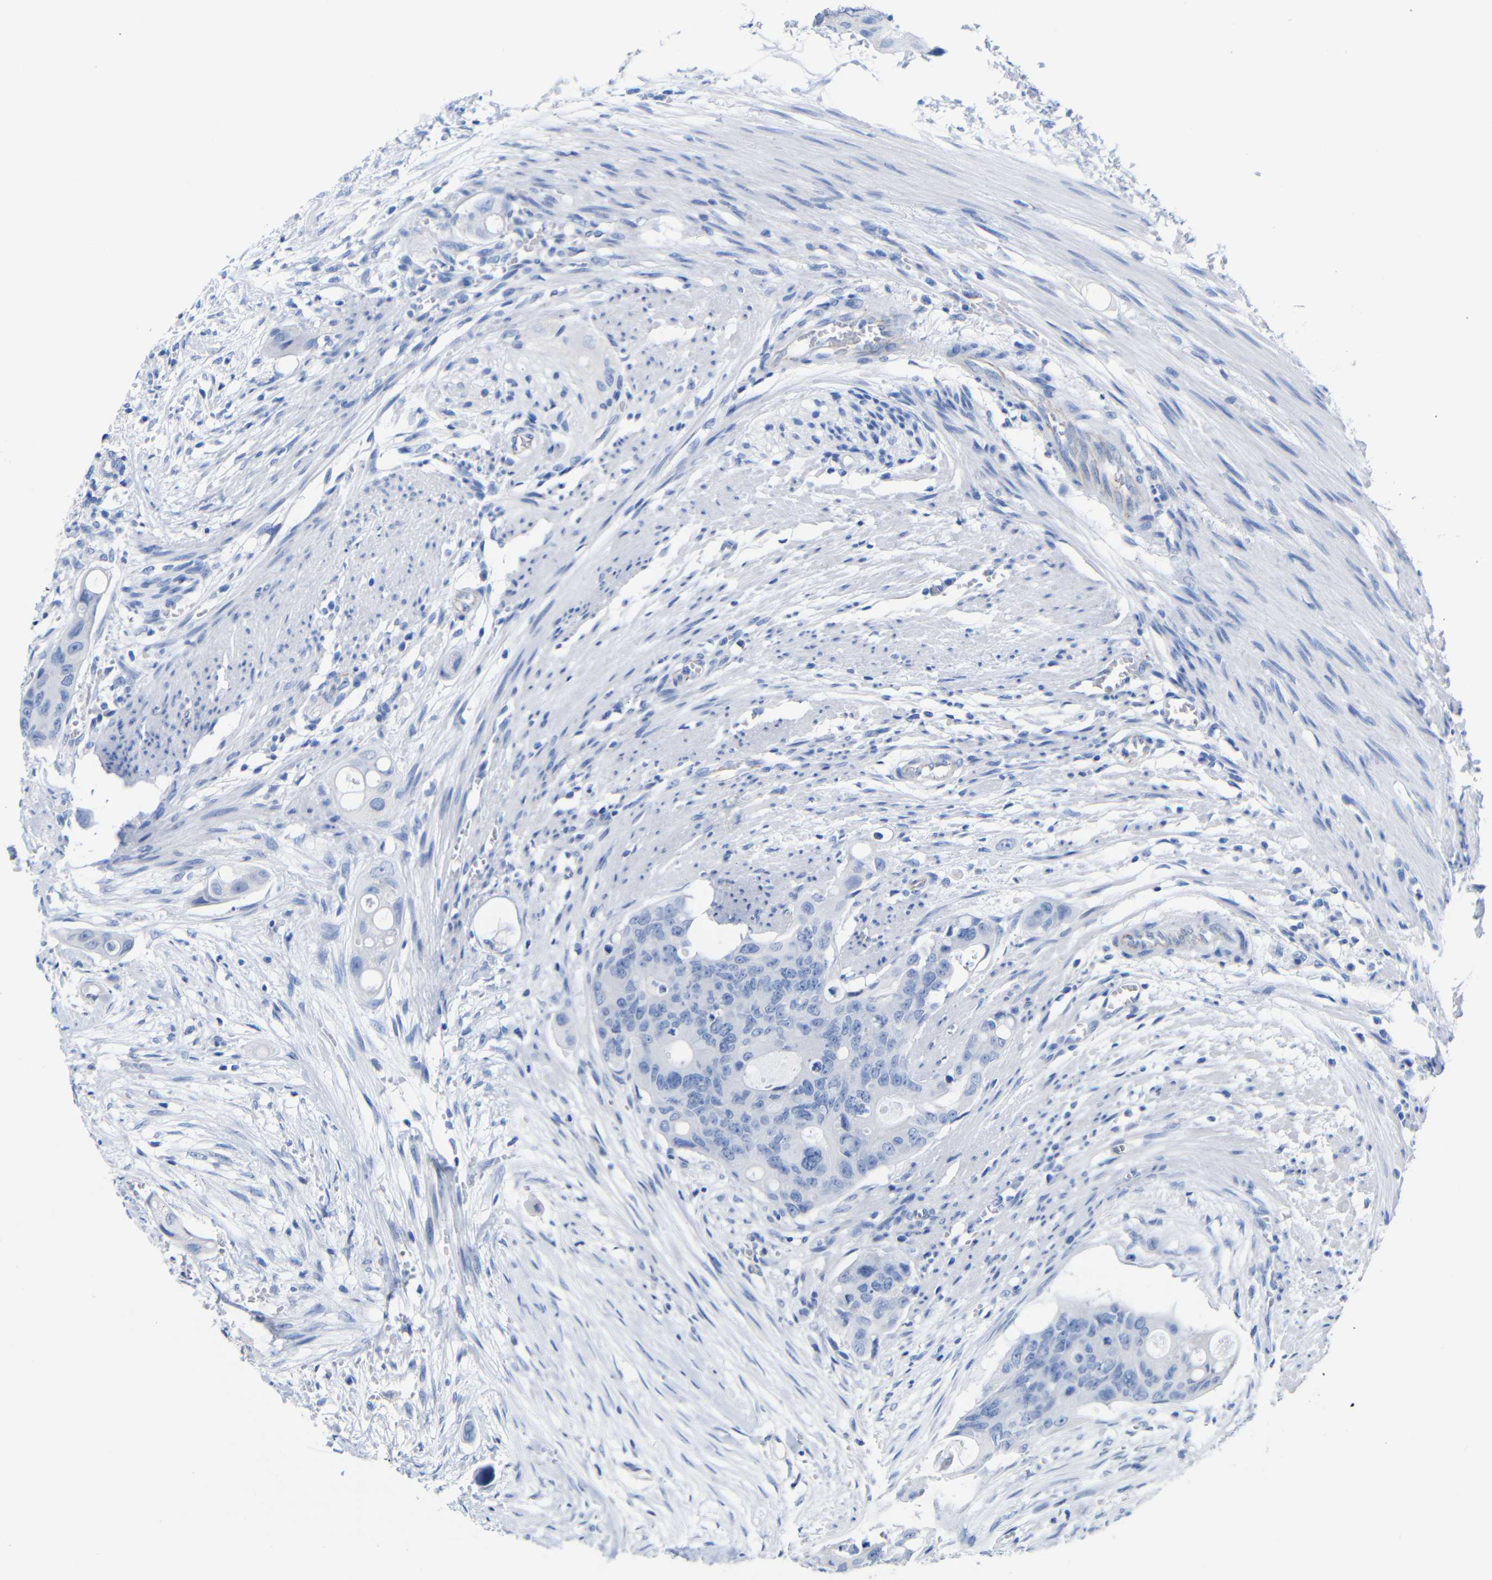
{"staining": {"intensity": "negative", "quantity": "none", "location": "none"}, "tissue": "colorectal cancer", "cell_type": "Tumor cells", "image_type": "cancer", "snomed": [{"axis": "morphology", "description": "Adenocarcinoma, NOS"}, {"axis": "topography", "description": "Colon"}], "caption": "Immunohistochemical staining of colorectal cancer (adenocarcinoma) demonstrates no significant expression in tumor cells. (Brightfield microscopy of DAB immunohistochemistry (IHC) at high magnification).", "gene": "CGNL1", "patient": {"sex": "female", "age": 57}}